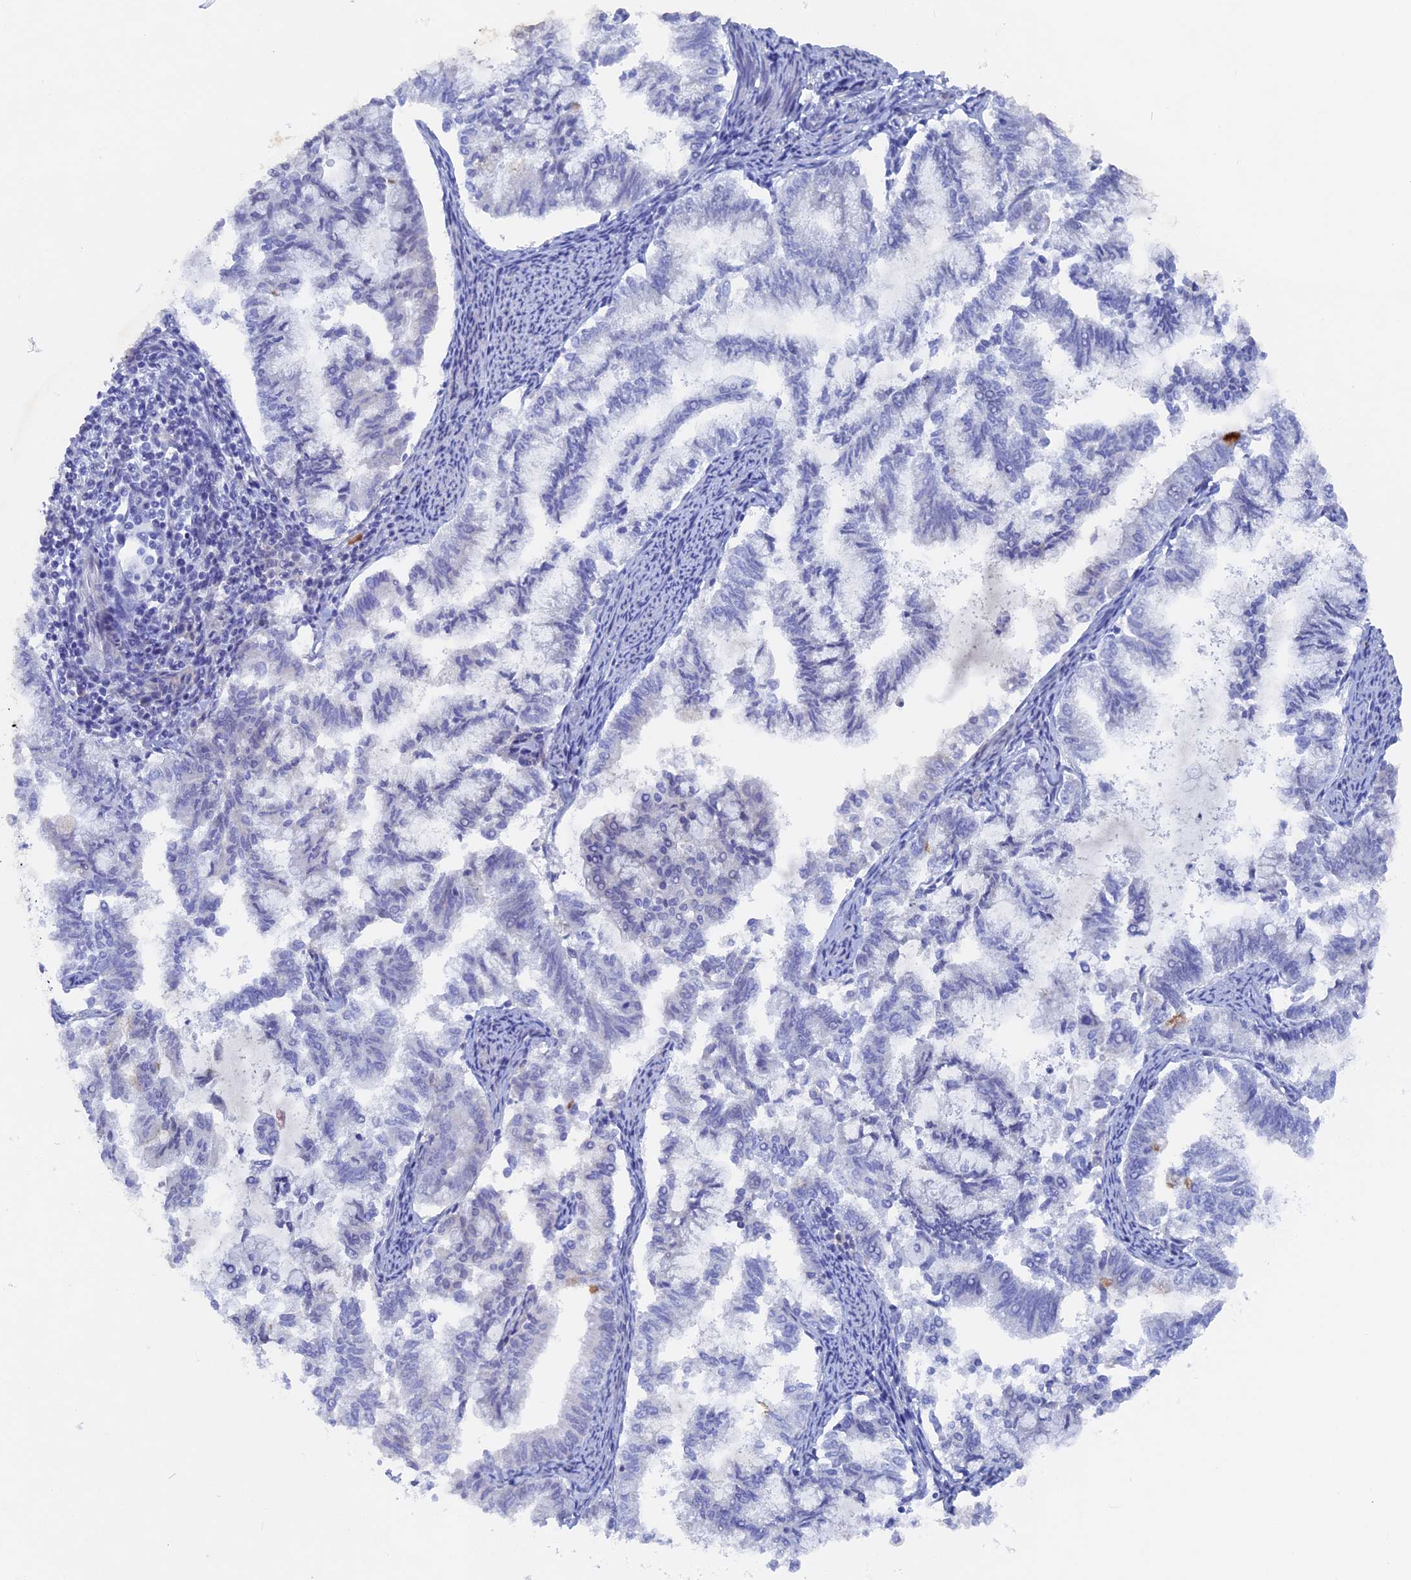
{"staining": {"intensity": "negative", "quantity": "none", "location": "none"}, "tissue": "endometrial cancer", "cell_type": "Tumor cells", "image_type": "cancer", "snomed": [{"axis": "morphology", "description": "Adenocarcinoma, NOS"}, {"axis": "topography", "description": "Endometrium"}], "caption": "An immunohistochemistry image of endometrial cancer (adenocarcinoma) is shown. There is no staining in tumor cells of endometrial cancer (adenocarcinoma). The staining was performed using DAB (3,3'-diaminobenzidine) to visualize the protein expression in brown, while the nuclei were stained in blue with hematoxylin (Magnification: 20x).", "gene": "DACT3", "patient": {"sex": "female", "age": 79}}